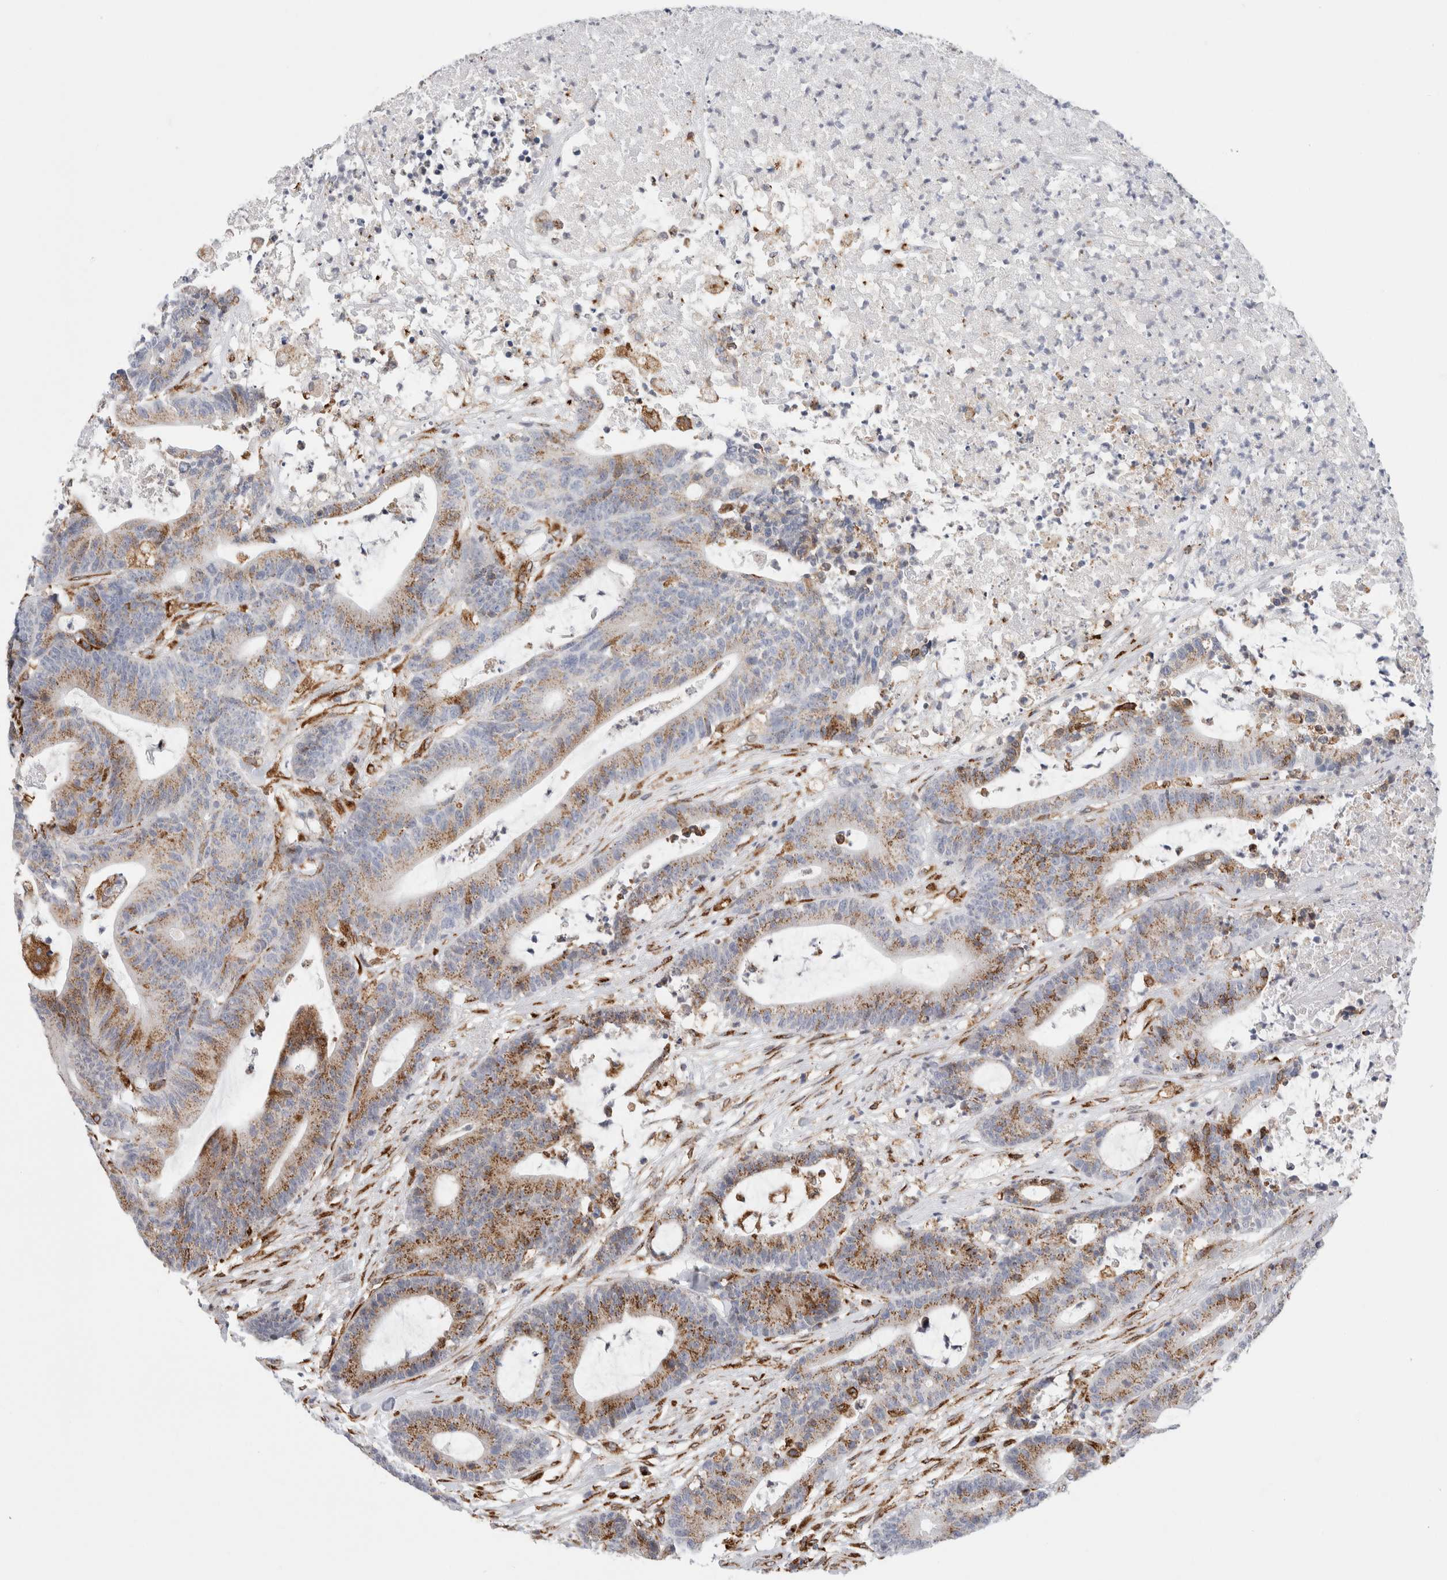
{"staining": {"intensity": "moderate", "quantity": ">75%", "location": "cytoplasmic/membranous"}, "tissue": "colorectal cancer", "cell_type": "Tumor cells", "image_type": "cancer", "snomed": [{"axis": "morphology", "description": "Adenocarcinoma, NOS"}, {"axis": "topography", "description": "Colon"}], "caption": "A brown stain labels moderate cytoplasmic/membranous expression of a protein in colorectal adenocarcinoma tumor cells.", "gene": "MCFD2", "patient": {"sex": "female", "age": 84}}